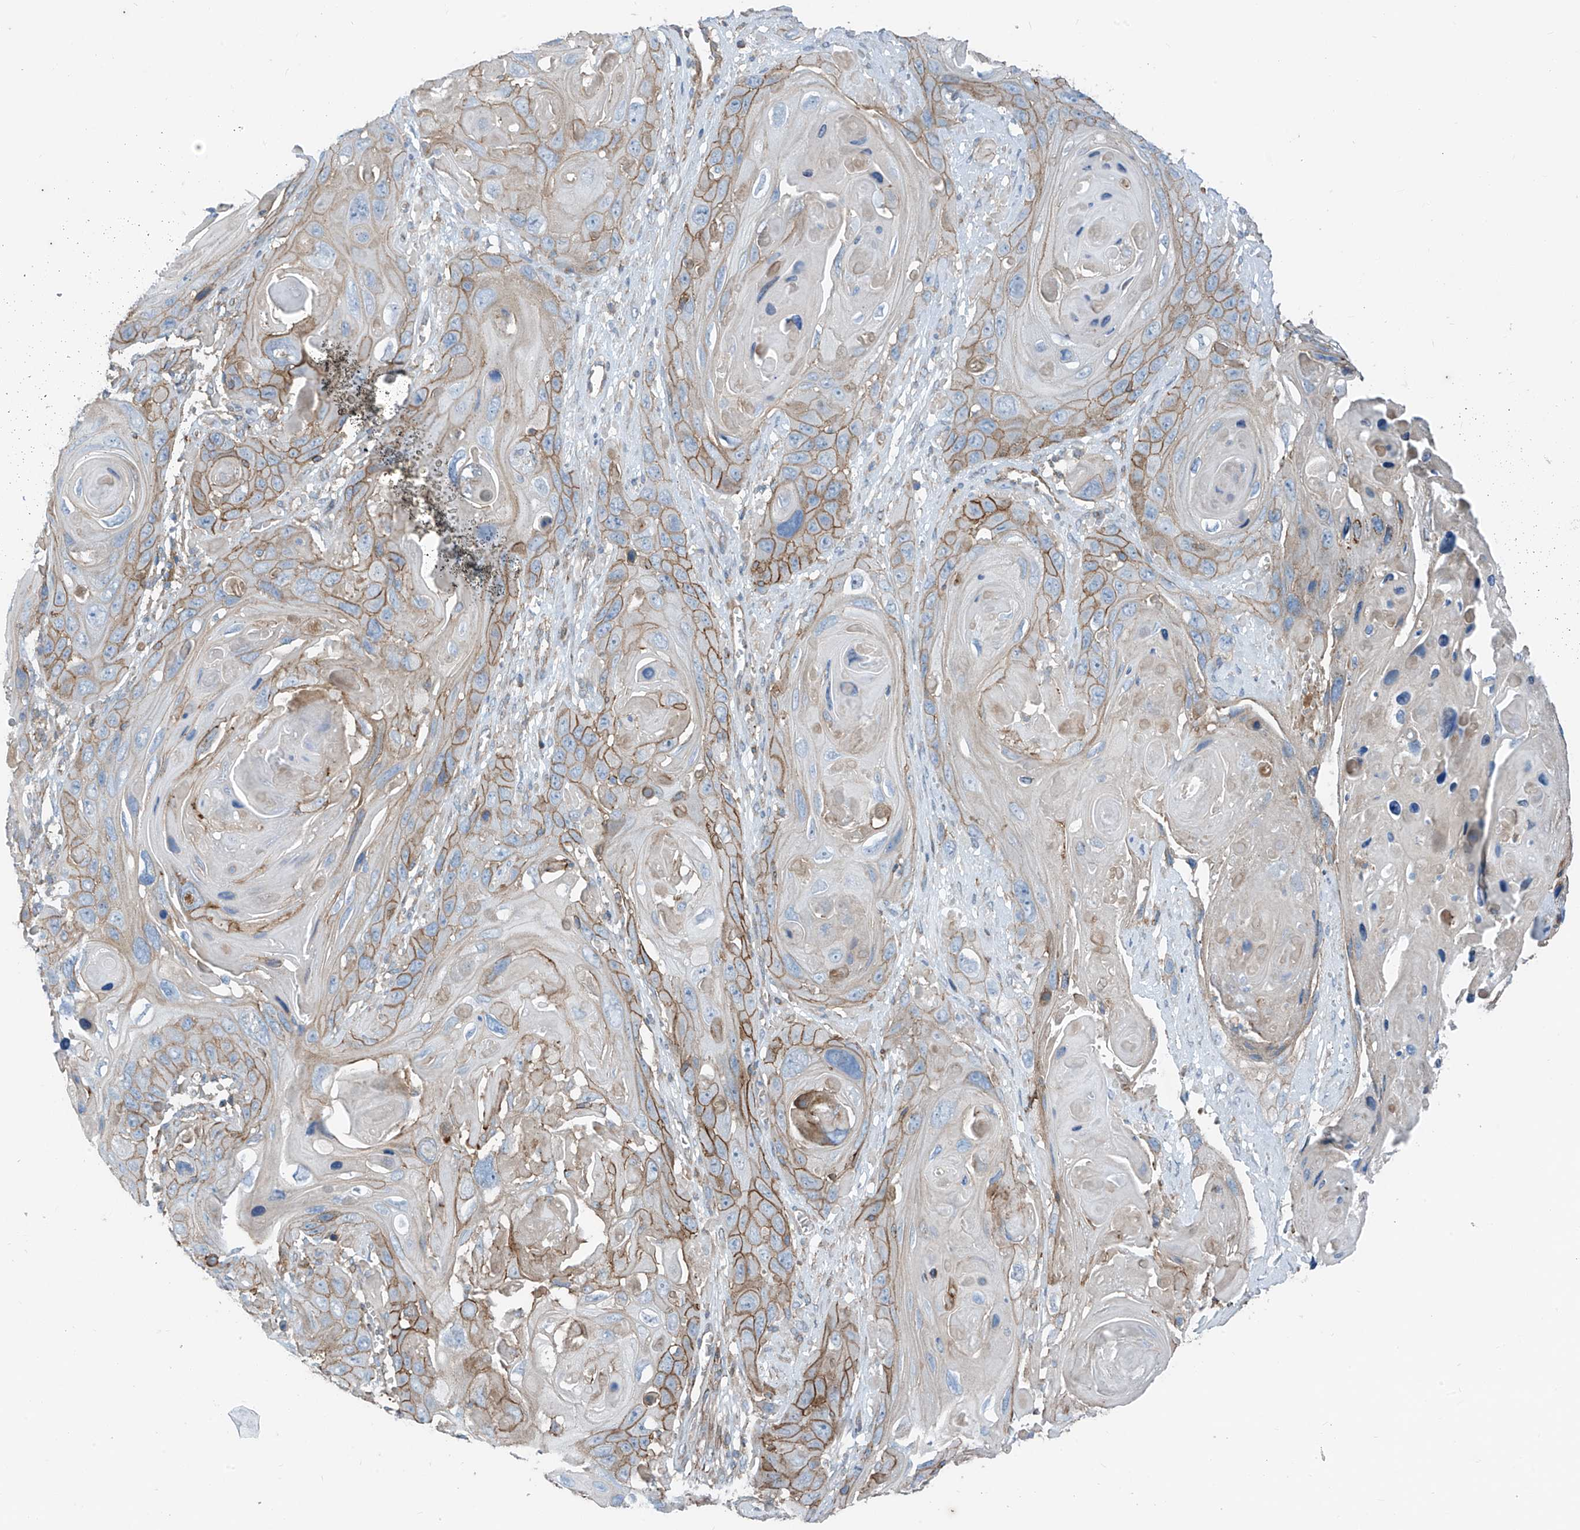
{"staining": {"intensity": "moderate", "quantity": ">75%", "location": "cytoplasmic/membranous"}, "tissue": "skin cancer", "cell_type": "Tumor cells", "image_type": "cancer", "snomed": [{"axis": "morphology", "description": "Squamous cell carcinoma, NOS"}, {"axis": "topography", "description": "Skin"}], "caption": "Protein expression analysis of human skin squamous cell carcinoma reveals moderate cytoplasmic/membranous positivity in about >75% of tumor cells.", "gene": "SLC1A5", "patient": {"sex": "male", "age": 55}}